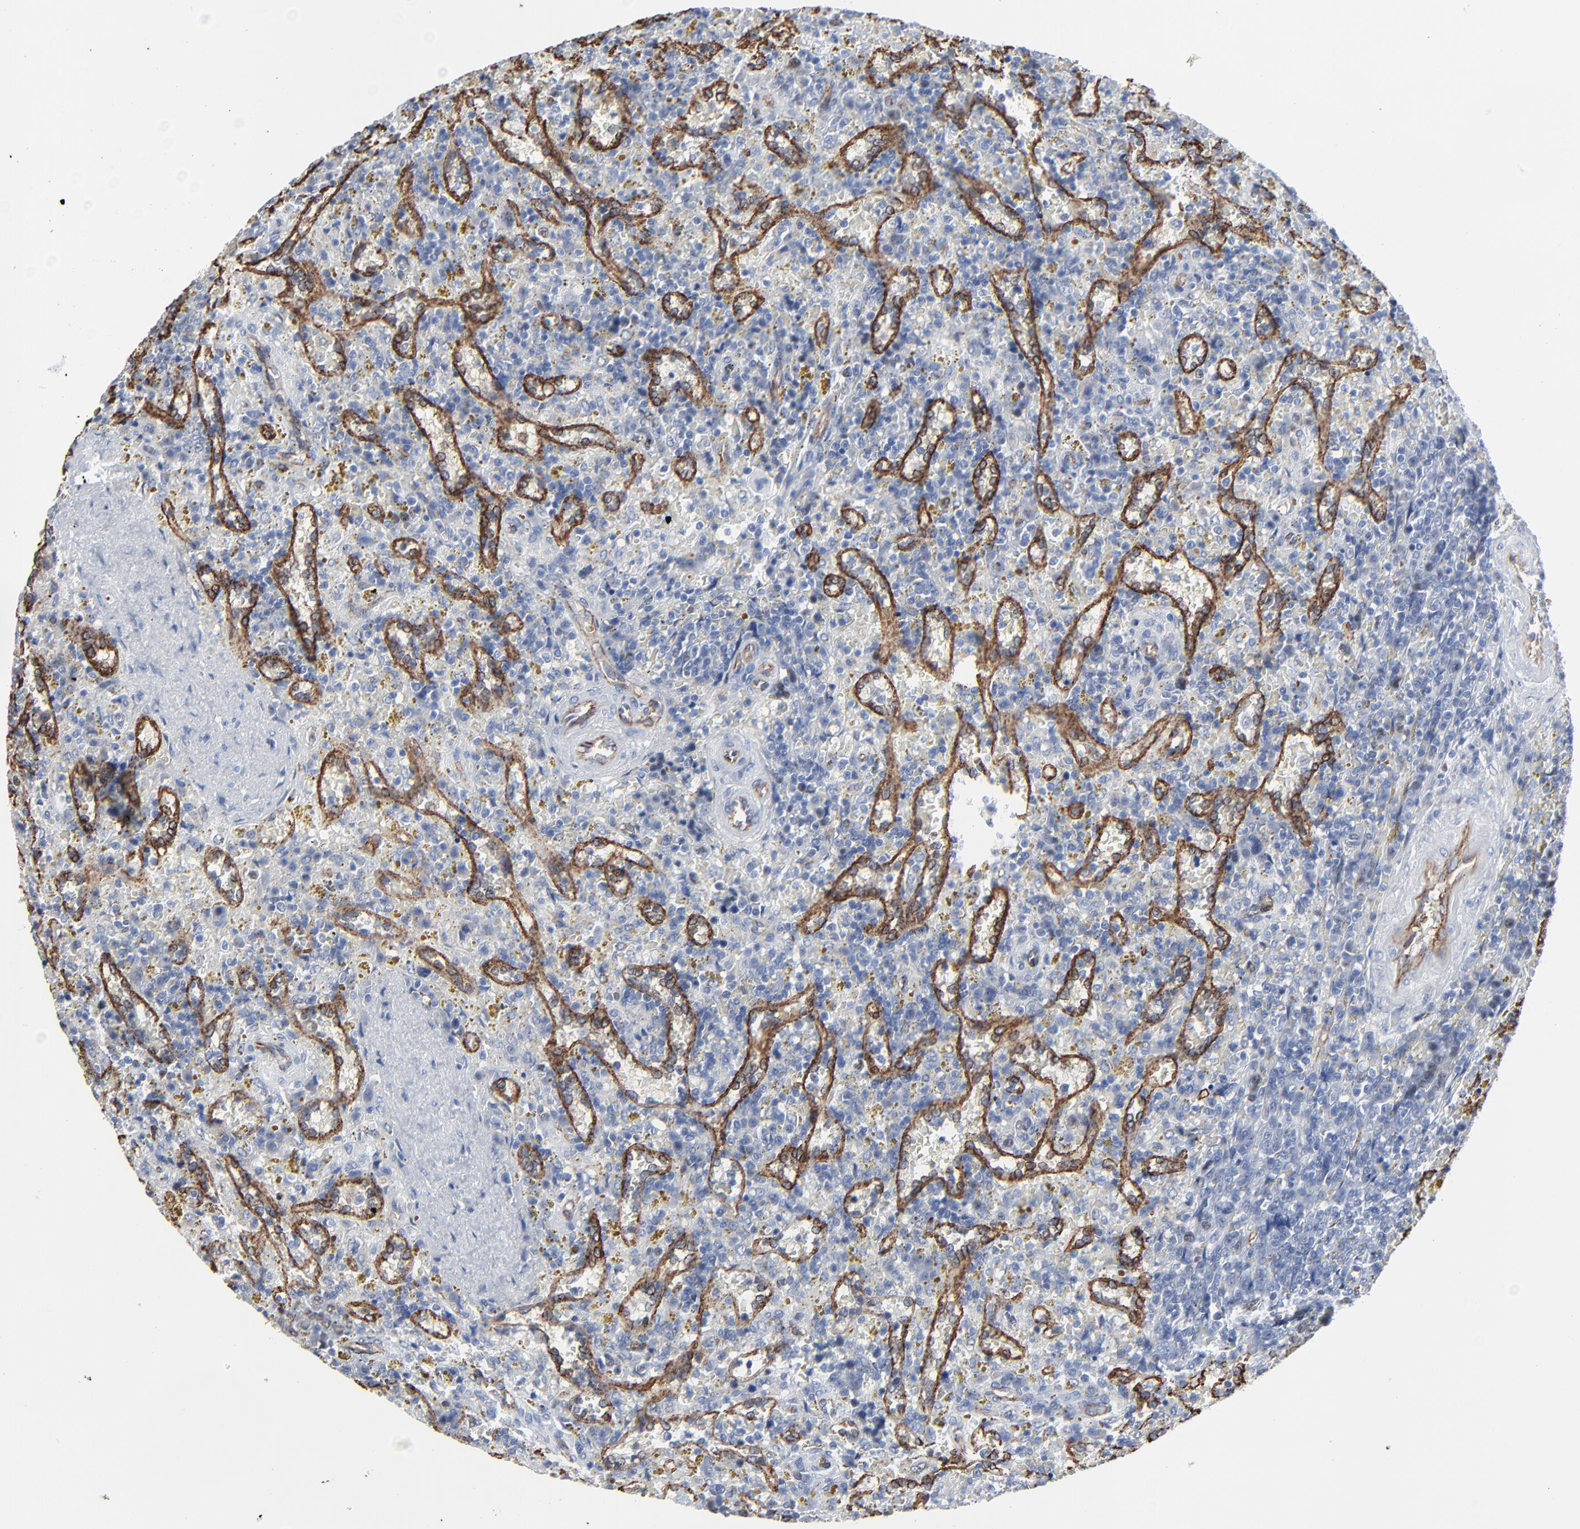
{"staining": {"intensity": "negative", "quantity": "none", "location": "none"}, "tissue": "lymphoma", "cell_type": "Tumor cells", "image_type": "cancer", "snomed": [{"axis": "morphology", "description": "Malignant lymphoma, non-Hodgkin's type, Low grade"}, {"axis": "topography", "description": "Spleen"}], "caption": "The micrograph exhibits no staining of tumor cells in low-grade malignant lymphoma, non-Hodgkin's type. (Stains: DAB IHC with hematoxylin counter stain, Microscopy: brightfield microscopy at high magnification).", "gene": "BIRC3", "patient": {"sex": "female", "age": 65}}